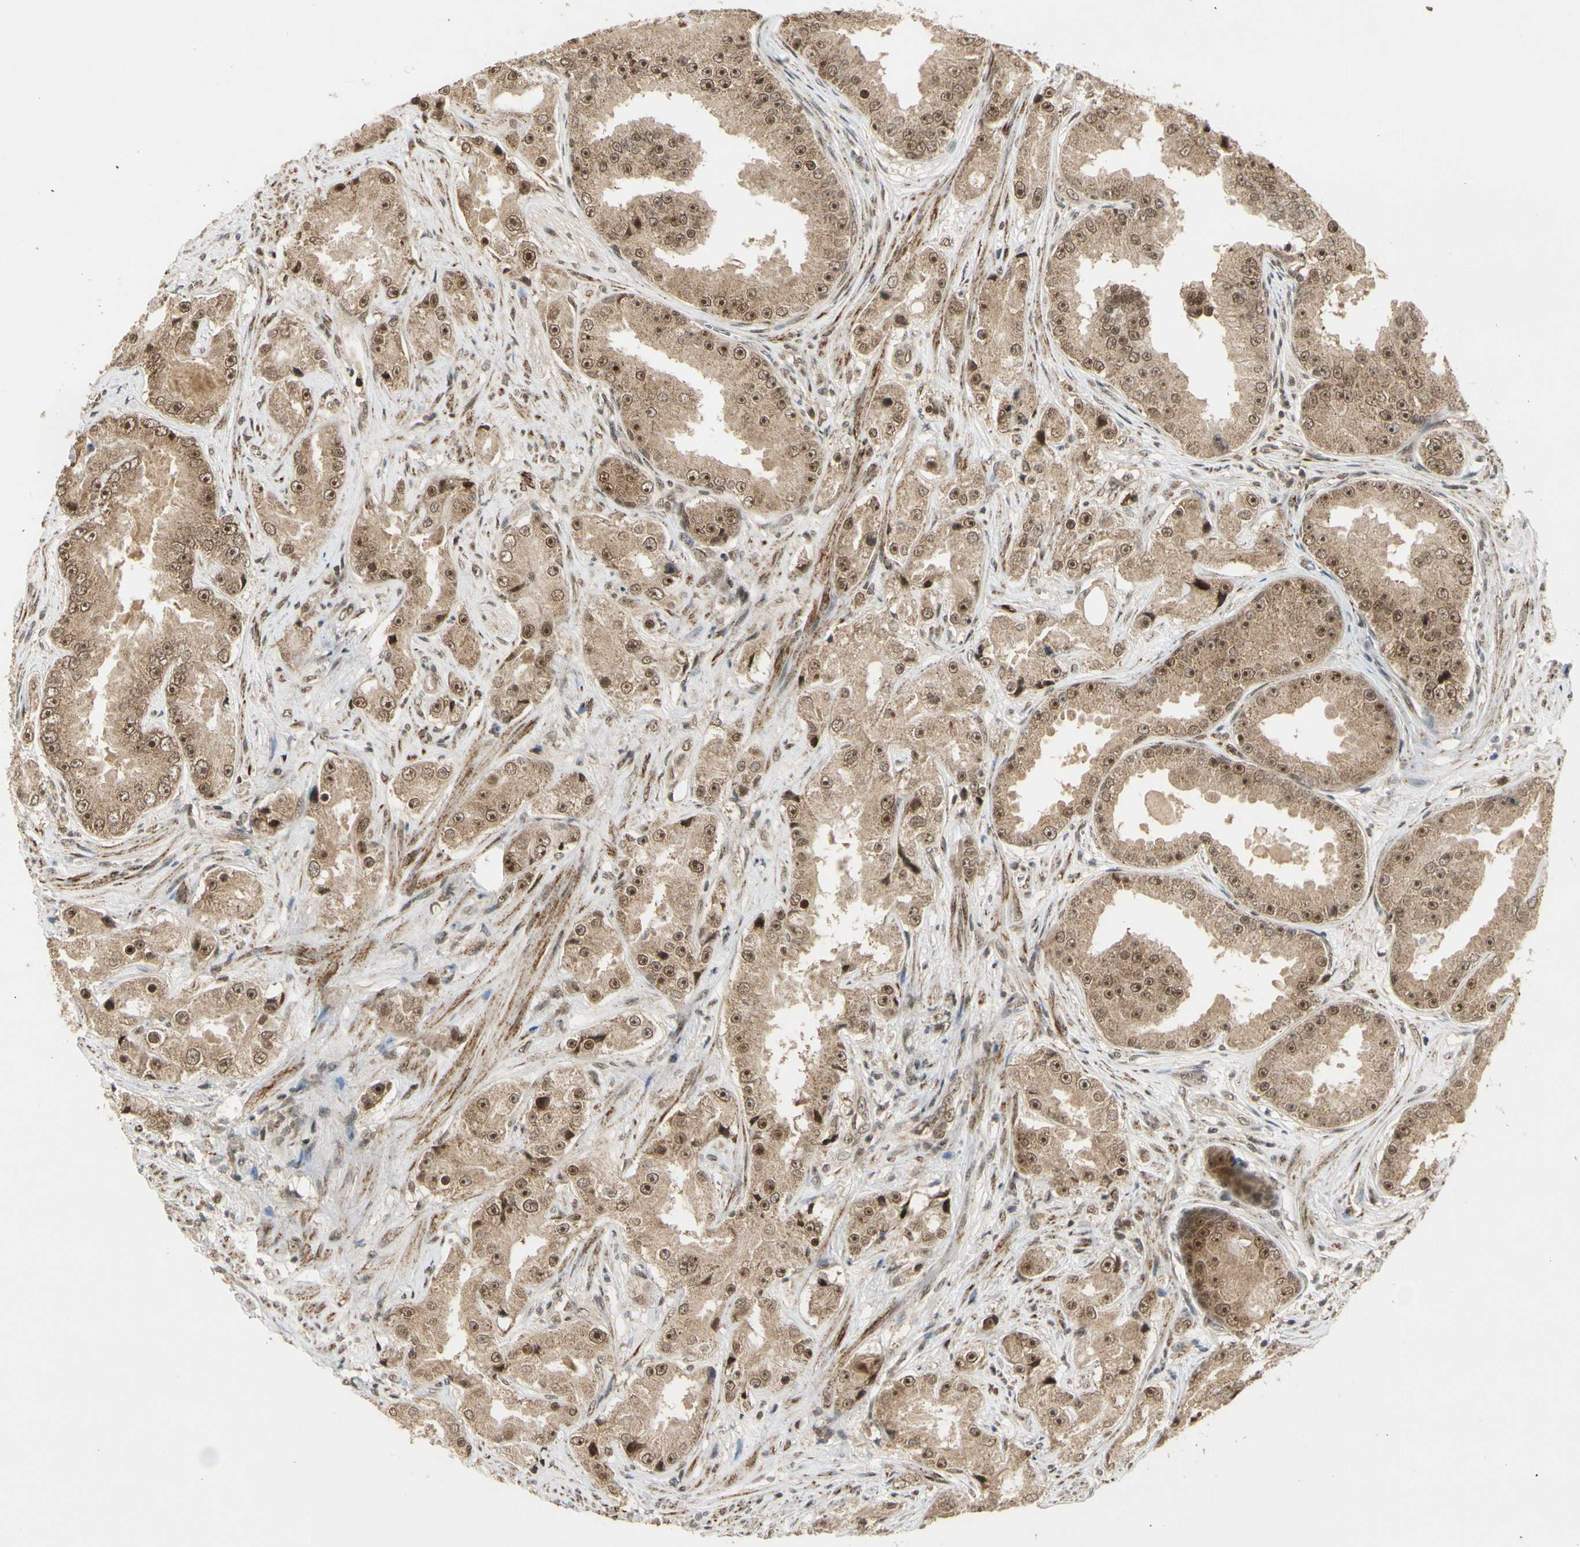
{"staining": {"intensity": "moderate", "quantity": ">75%", "location": "cytoplasmic/membranous,nuclear"}, "tissue": "prostate cancer", "cell_type": "Tumor cells", "image_type": "cancer", "snomed": [{"axis": "morphology", "description": "Adenocarcinoma, High grade"}, {"axis": "topography", "description": "Prostate"}], "caption": "Brown immunohistochemical staining in human high-grade adenocarcinoma (prostate) displays moderate cytoplasmic/membranous and nuclear expression in approximately >75% of tumor cells.", "gene": "ZNF135", "patient": {"sex": "male", "age": 73}}